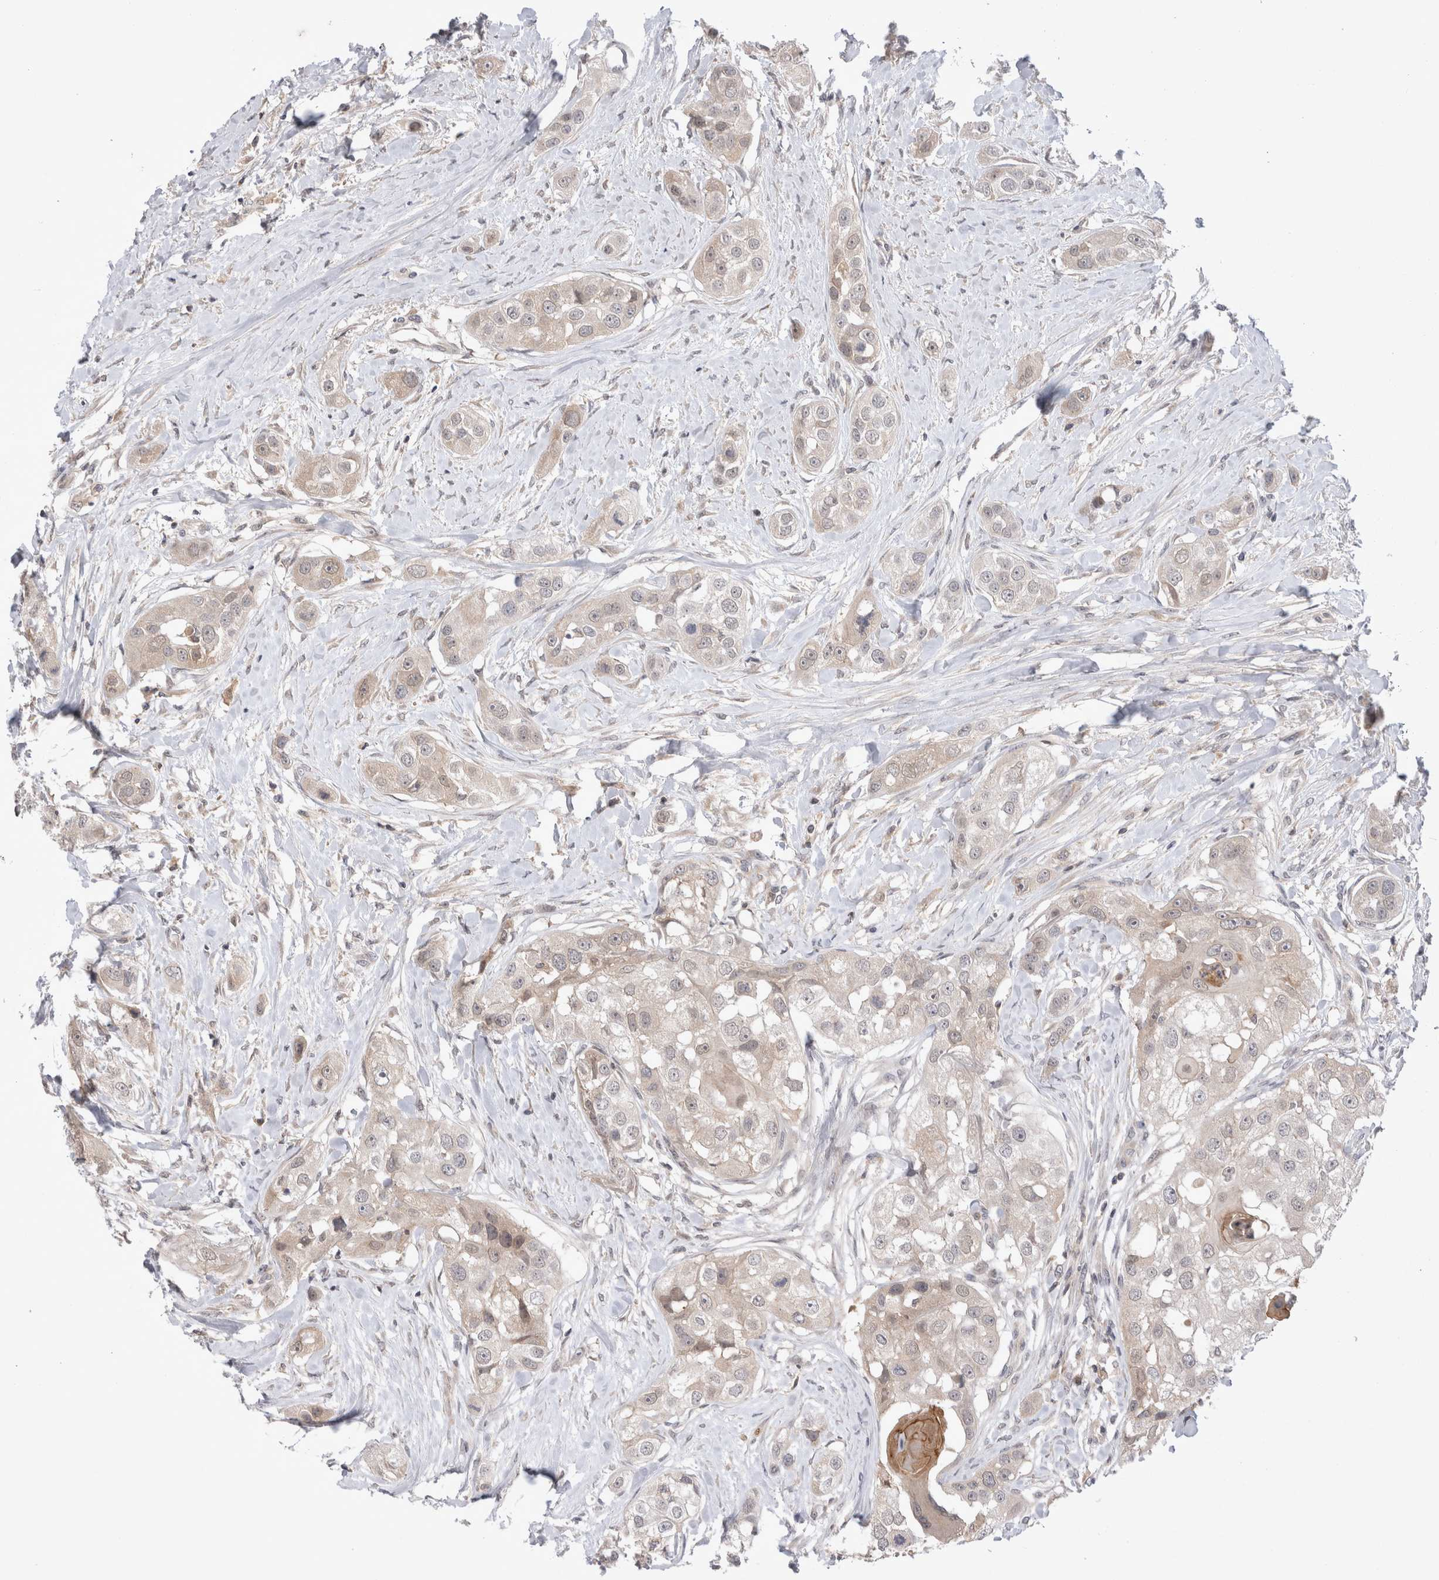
{"staining": {"intensity": "negative", "quantity": "none", "location": "none"}, "tissue": "head and neck cancer", "cell_type": "Tumor cells", "image_type": "cancer", "snomed": [{"axis": "morphology", "description": "Normal tissue, NOS"}, {"axis": "morphology", "description": "Squamous cell carcinoma, NOS"}, {"axis": "topography", "description": "Skeletal muscle"}, {"axis": "topography", "description": "Head-Neck"}], "caption": "This photomicrograph is of squamous cell carcinoma (head and neck) stained with immunohistochemistry (IHC) to label a protein in brown with the nuclei are counter-stained blue. There is no staining in tumor cells.", "gene": "PLEKHM1", "patient": {"sex": "male", "age": 51}}